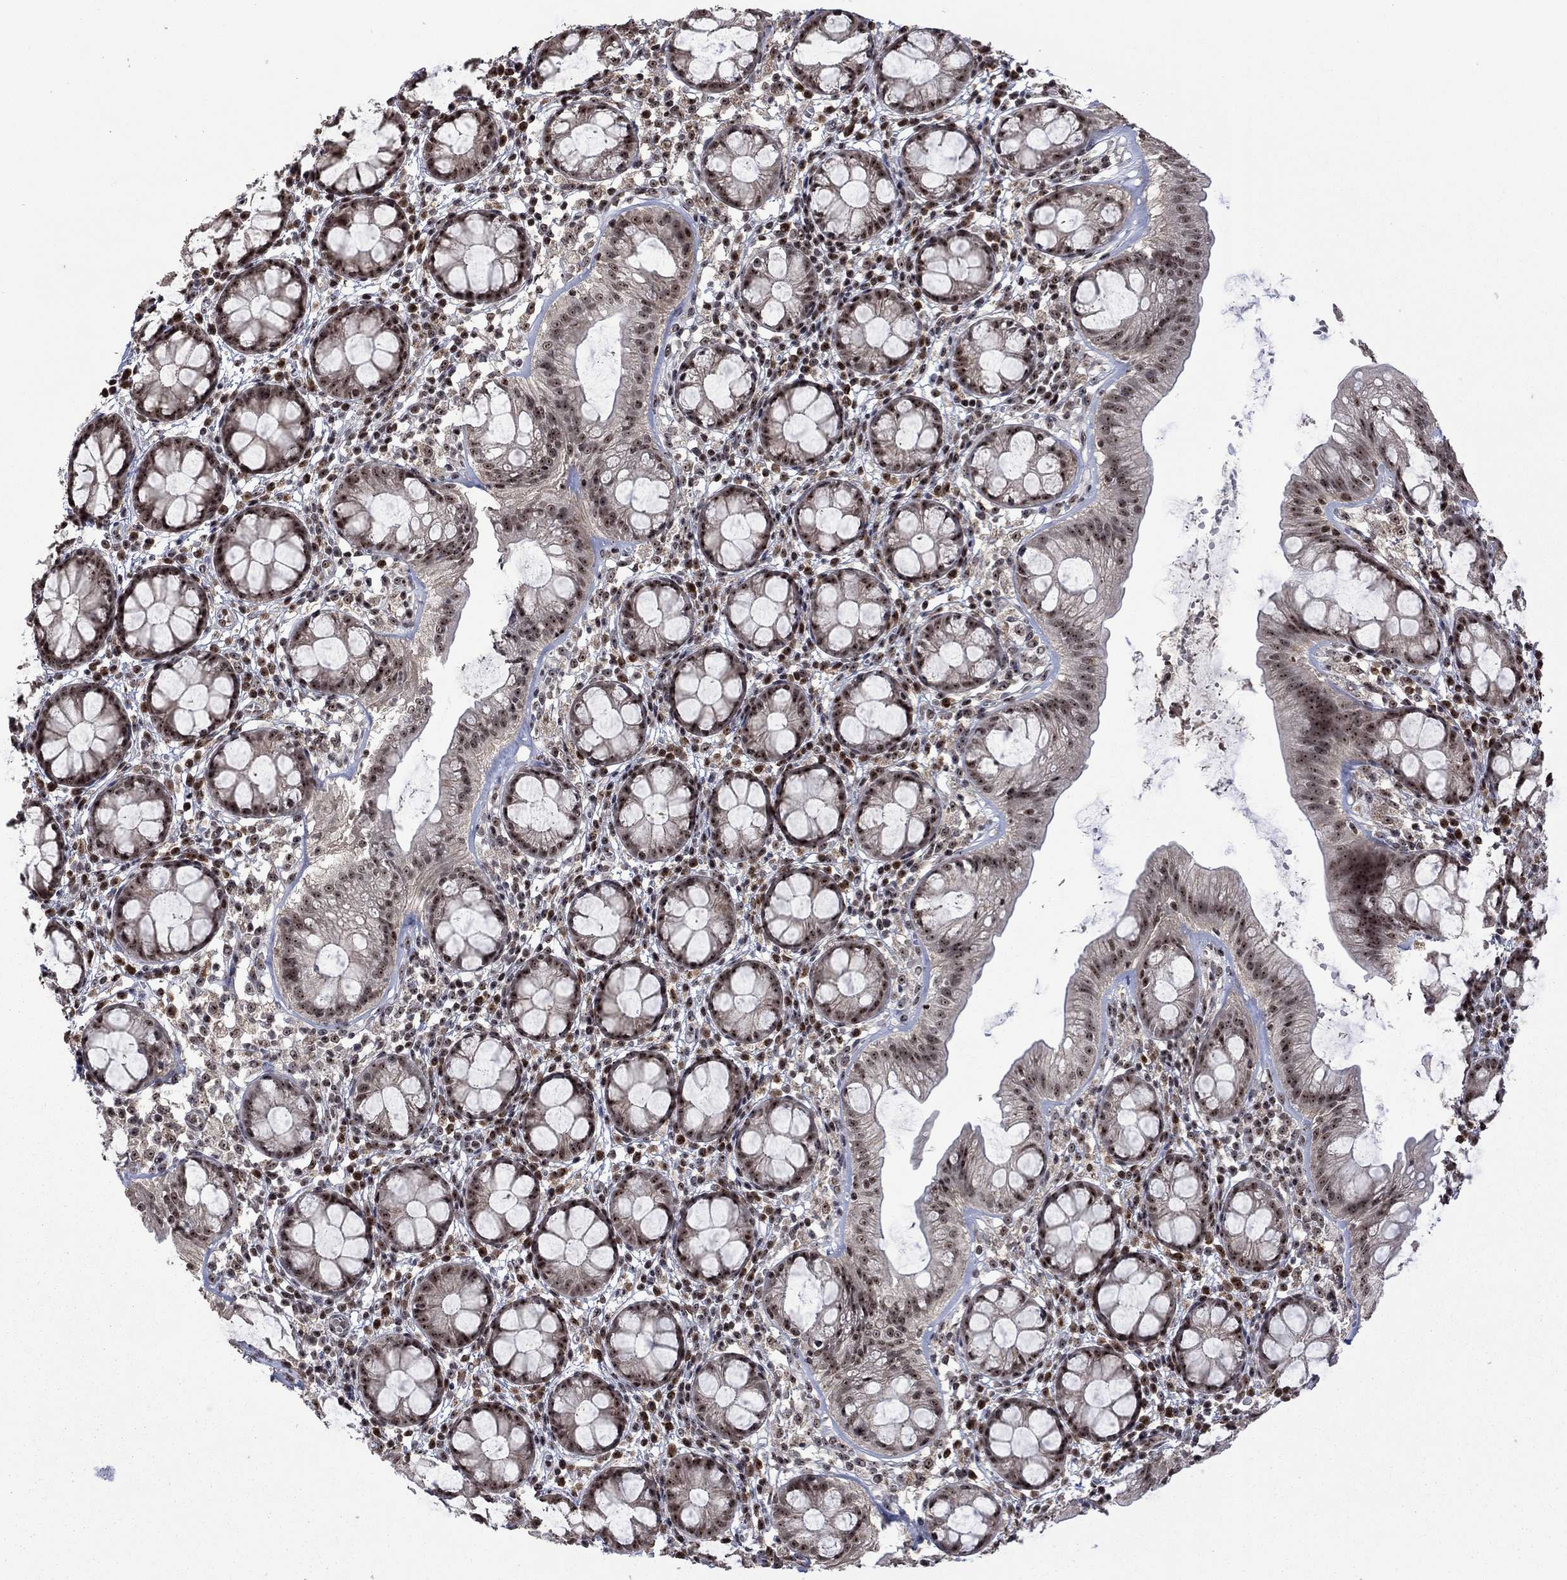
{"staining": {"intensity": "moderate", "quantity": "<25%", "location": "nuclear"}, "tissue": "rectum", "cell_type": "Glandular cells", "image_type": "normal", "snomed": [{"axis": "morphology", "description": "Normal tissue, NOS"}, {"axis": "topography", "description": "Rectum"}], "caption": "Immunohistochemistry (IHC) micrograph of normal human rectum stained for a protein (brown), which reveals low levels of moderate nuclear staining in about <25% of glandular cells.", "gene": "FBLL1", "patient": {"sex": "male", "age": 57}}